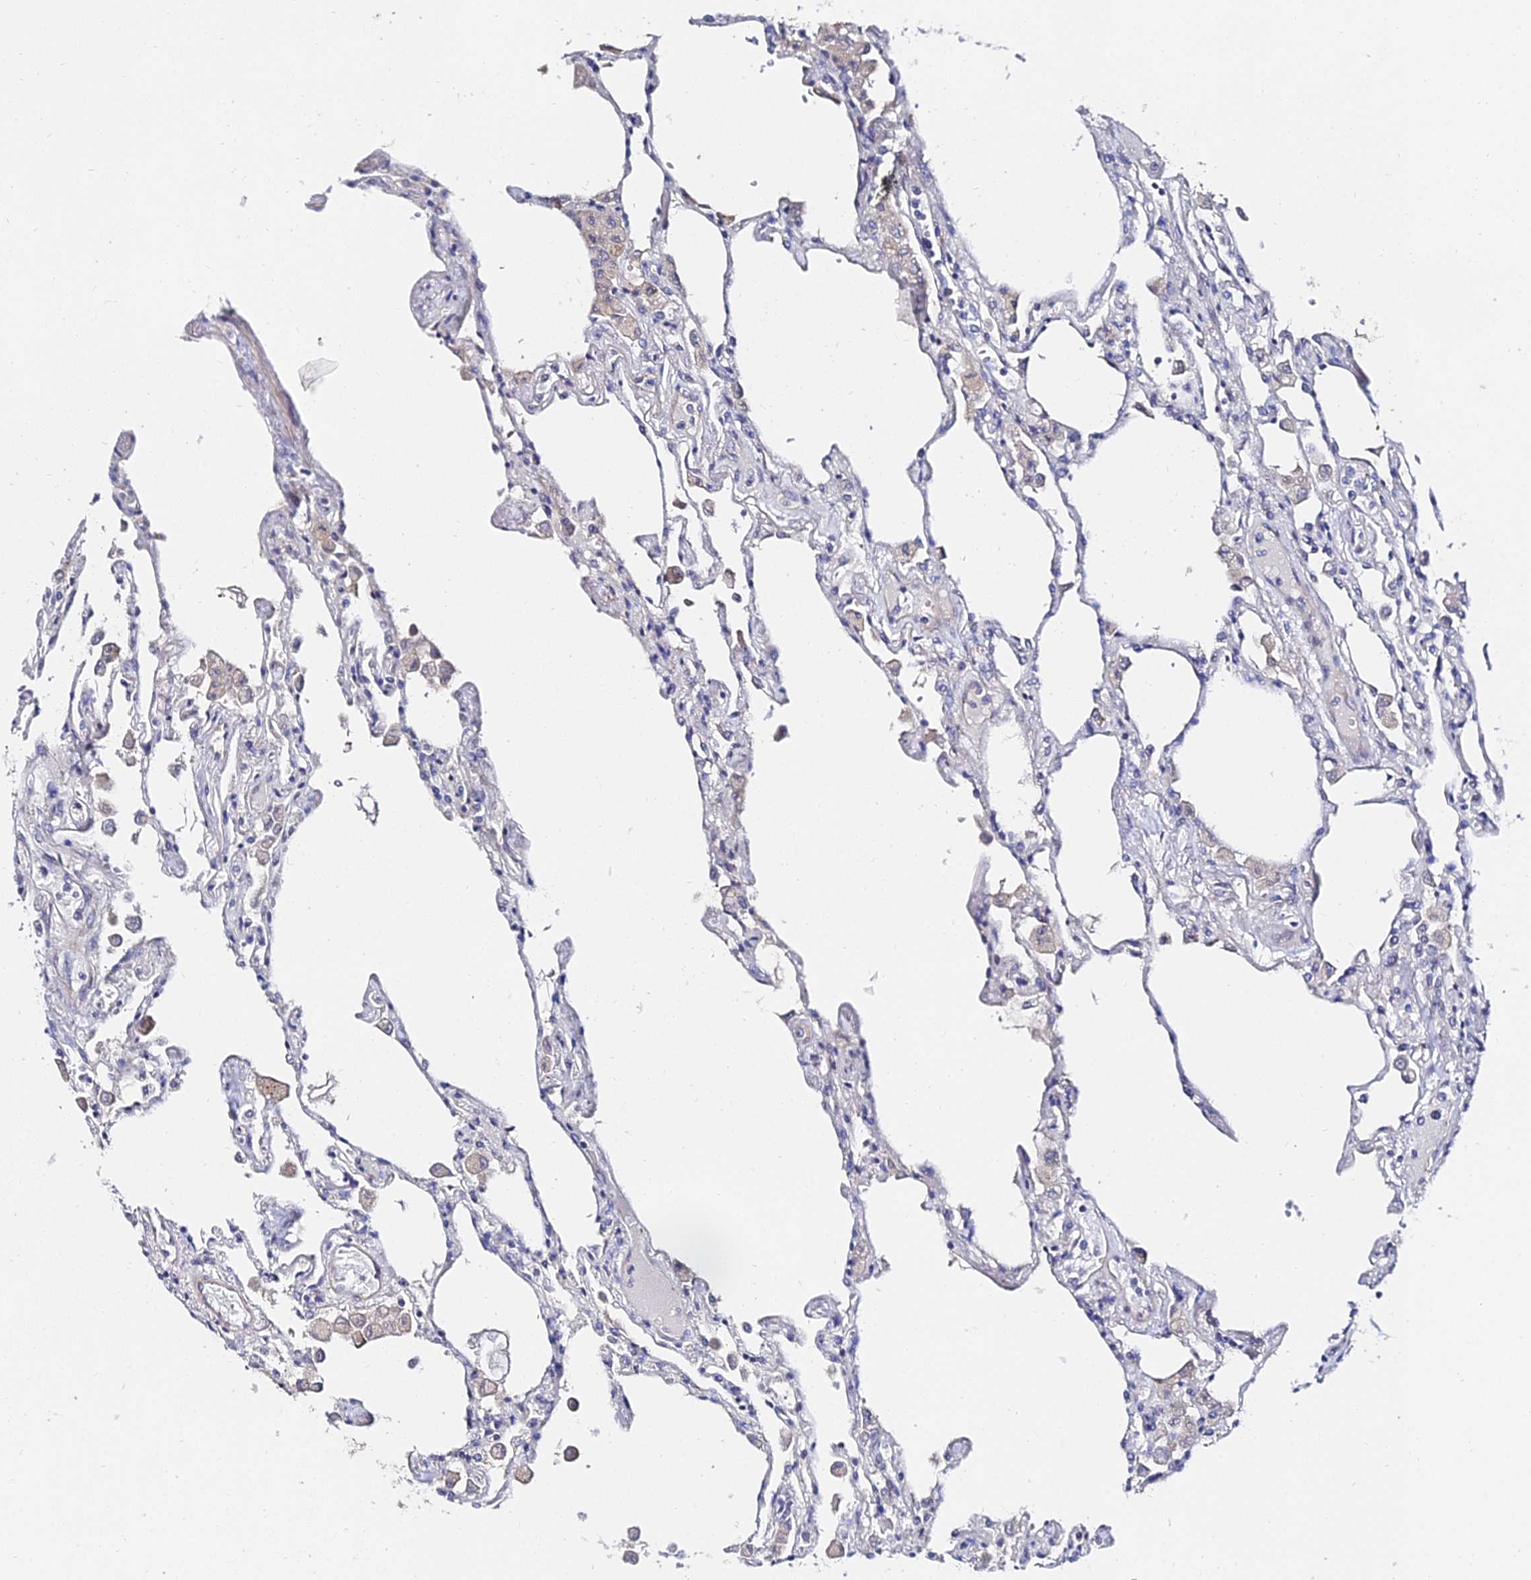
{"staining": {"intensity": "negative", "quantity": "none", "location": "none"}, "tissue": "lung", "cell_type": "Alveolar cells", "image_type": "normal", "snomed": [{"axis": "morphology", "description": "Normal tissue, NOS"}, {"axis": "topography", "description": "Bronchus"}, {"axis": "topography", "description": "Lung"}], "caption": "IHC of normal lung exhibits no positivity in alveolar cells.", "gene": "BORCS8", "patient": {"sex": "female", "age": 49}}